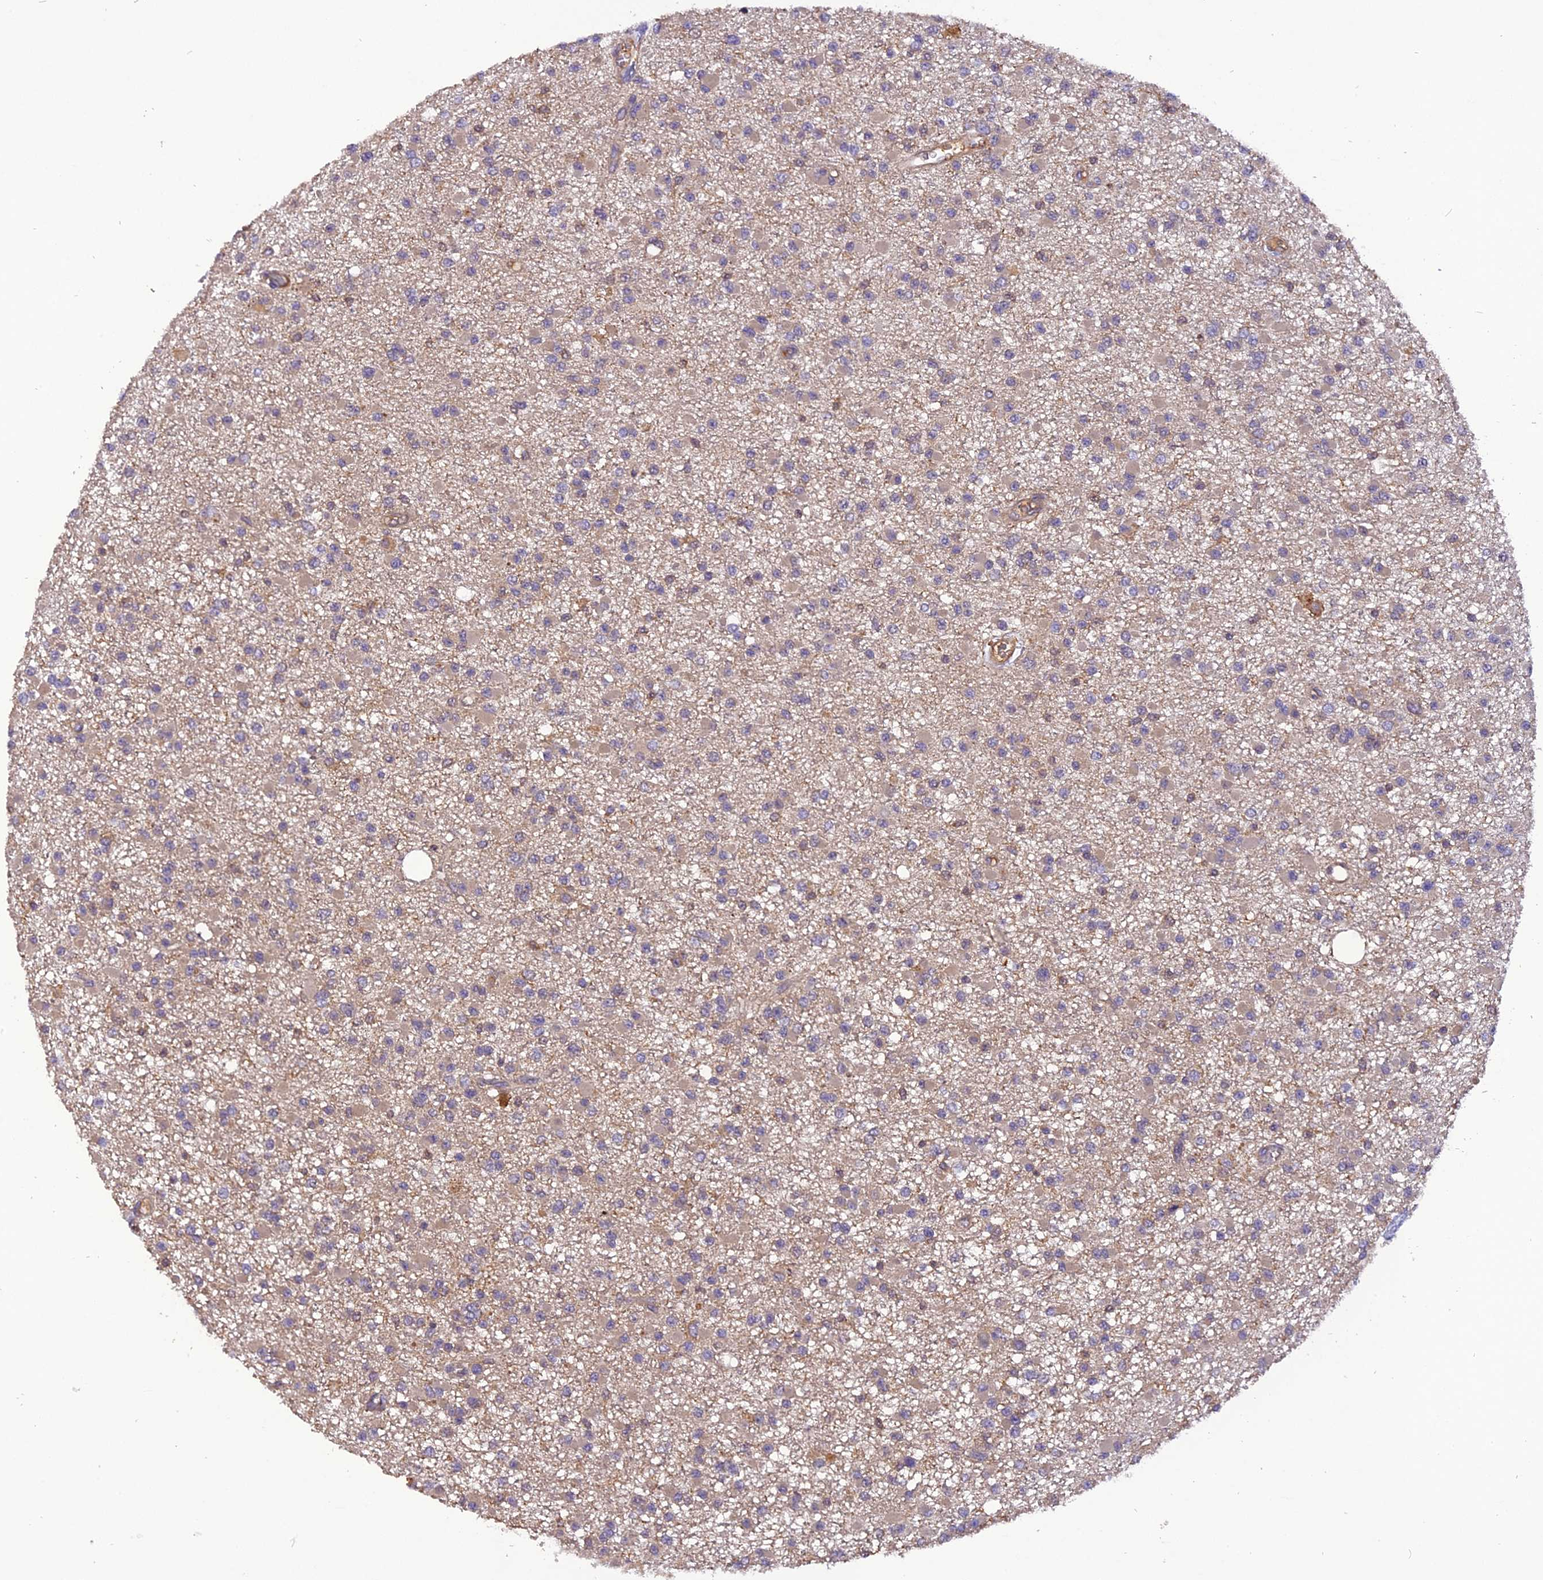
{"staining": {"intensity": "negative", "quantity": "none", "location": "none"}, "tissue": "glioma", "cell_type": "Tumor cells", "image_type": "cancer", "snomed": [{"axis": "morphology", "description": "Glioma, malignant, Low grade"}, {"axis": "topography", "description": "Brain"}], "caption": "Tumor cells show no significant expression in glioma.", "gene": "STOML1", "patient": {"sex": "female", "age": 22}}